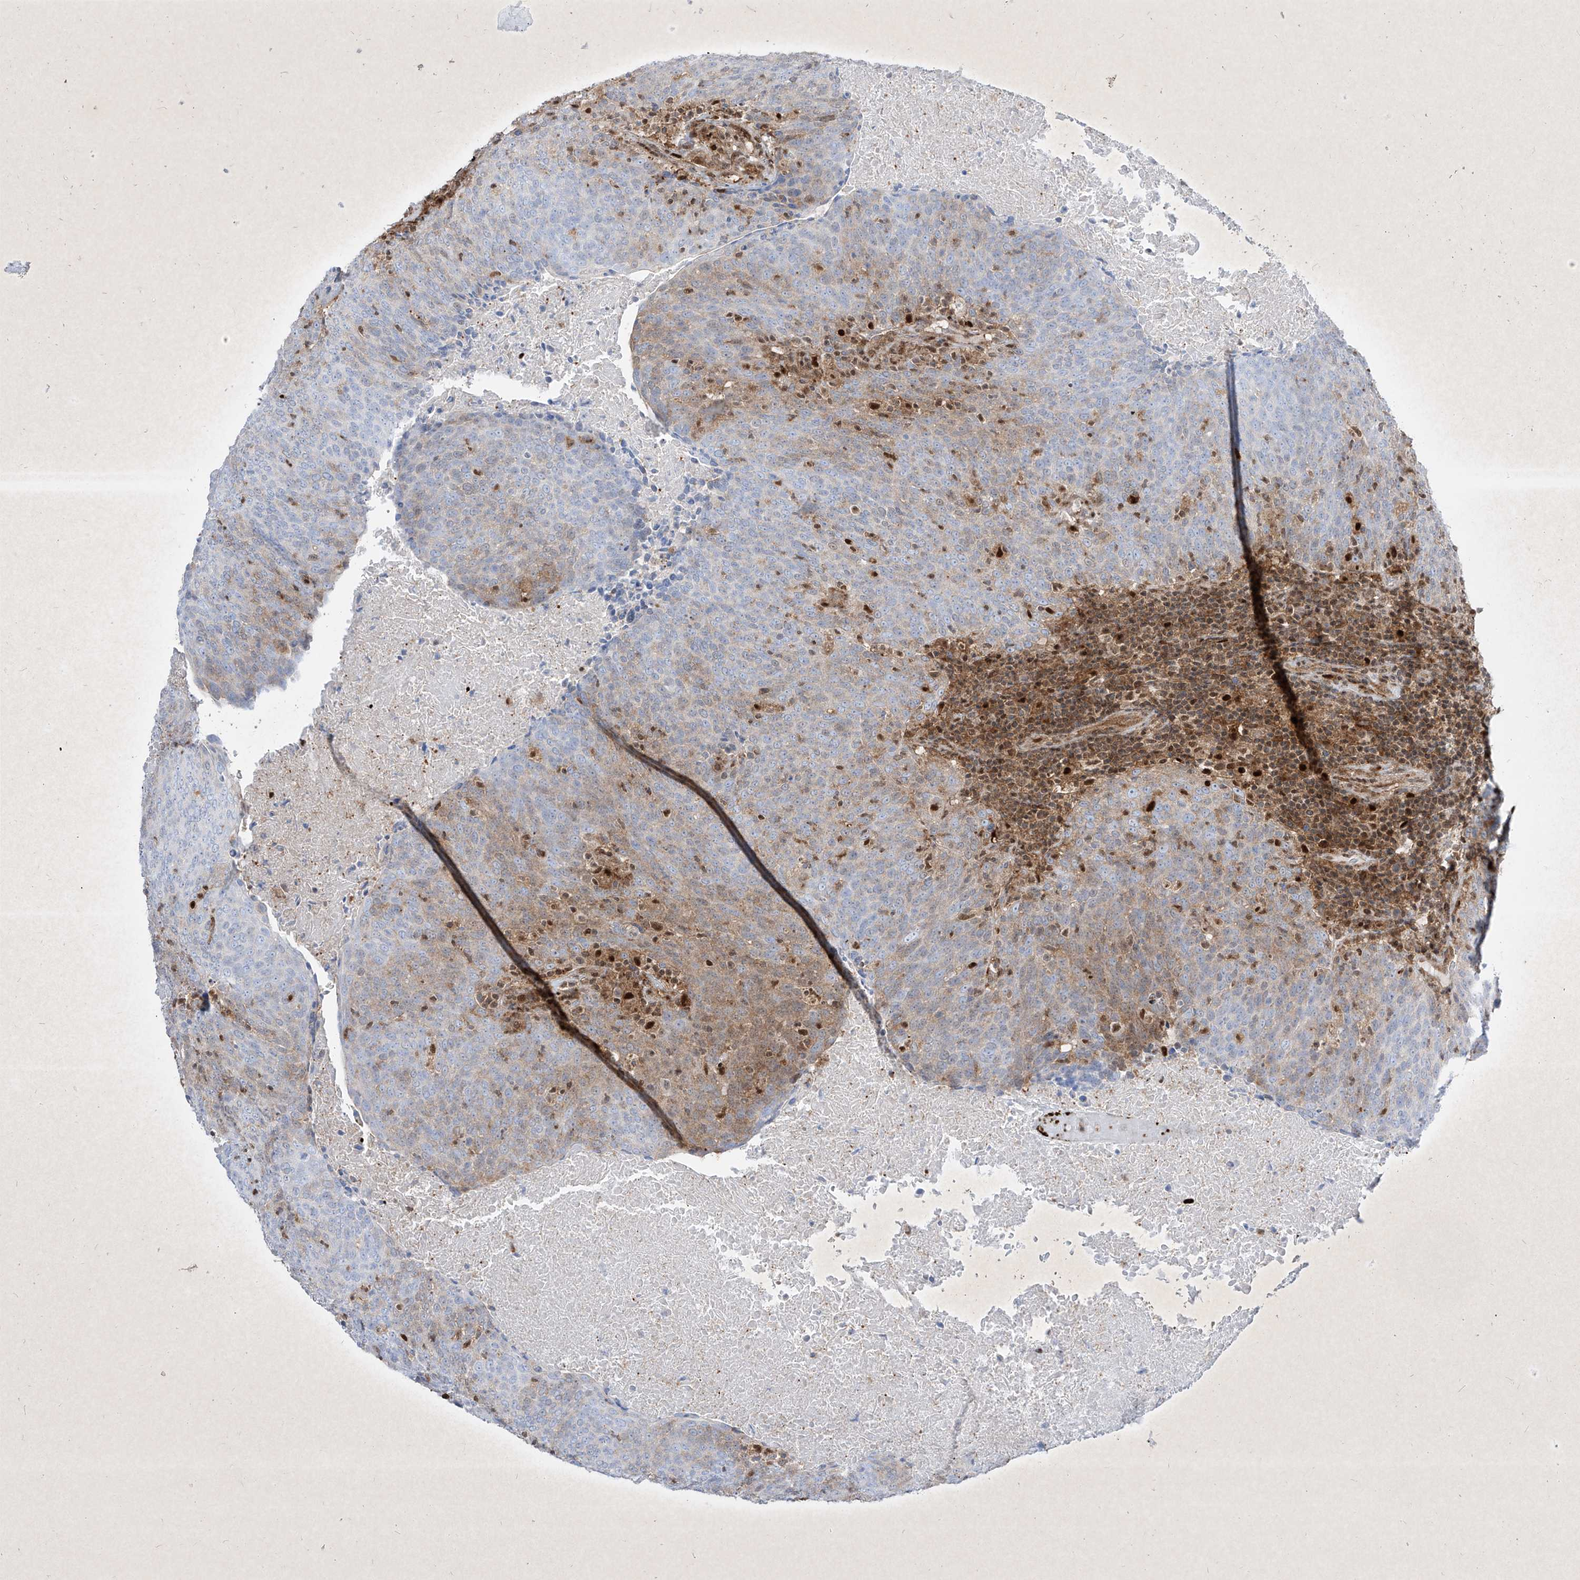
{"staining": {"intensity": "moderate", "quantity": "<25%", "location": "cytoplasmic/membranous"}, "tissue": "head and neck cancer", "cell_type": "Tumor cells", "image_type": "cancer", "snomed": [{"axis": "morphology", "description": "Squamous cell carcinoma, NOS"}, {"axis": "morphology", "description": "Squamous cell carcinoma, metastatic, NOS"}, {"axis": "topography", "description": "Lymph node"}, {"axis": "topography", "description": "Head-Neck"}], "caption": "Tumor cells demonstrate low levels of moderate cytoplasmic/membranous expression in approximately <25% of cells in human head and neck cancer.", "gene": "PSMB10", "patient": {"sex": "male", "age": 62}}